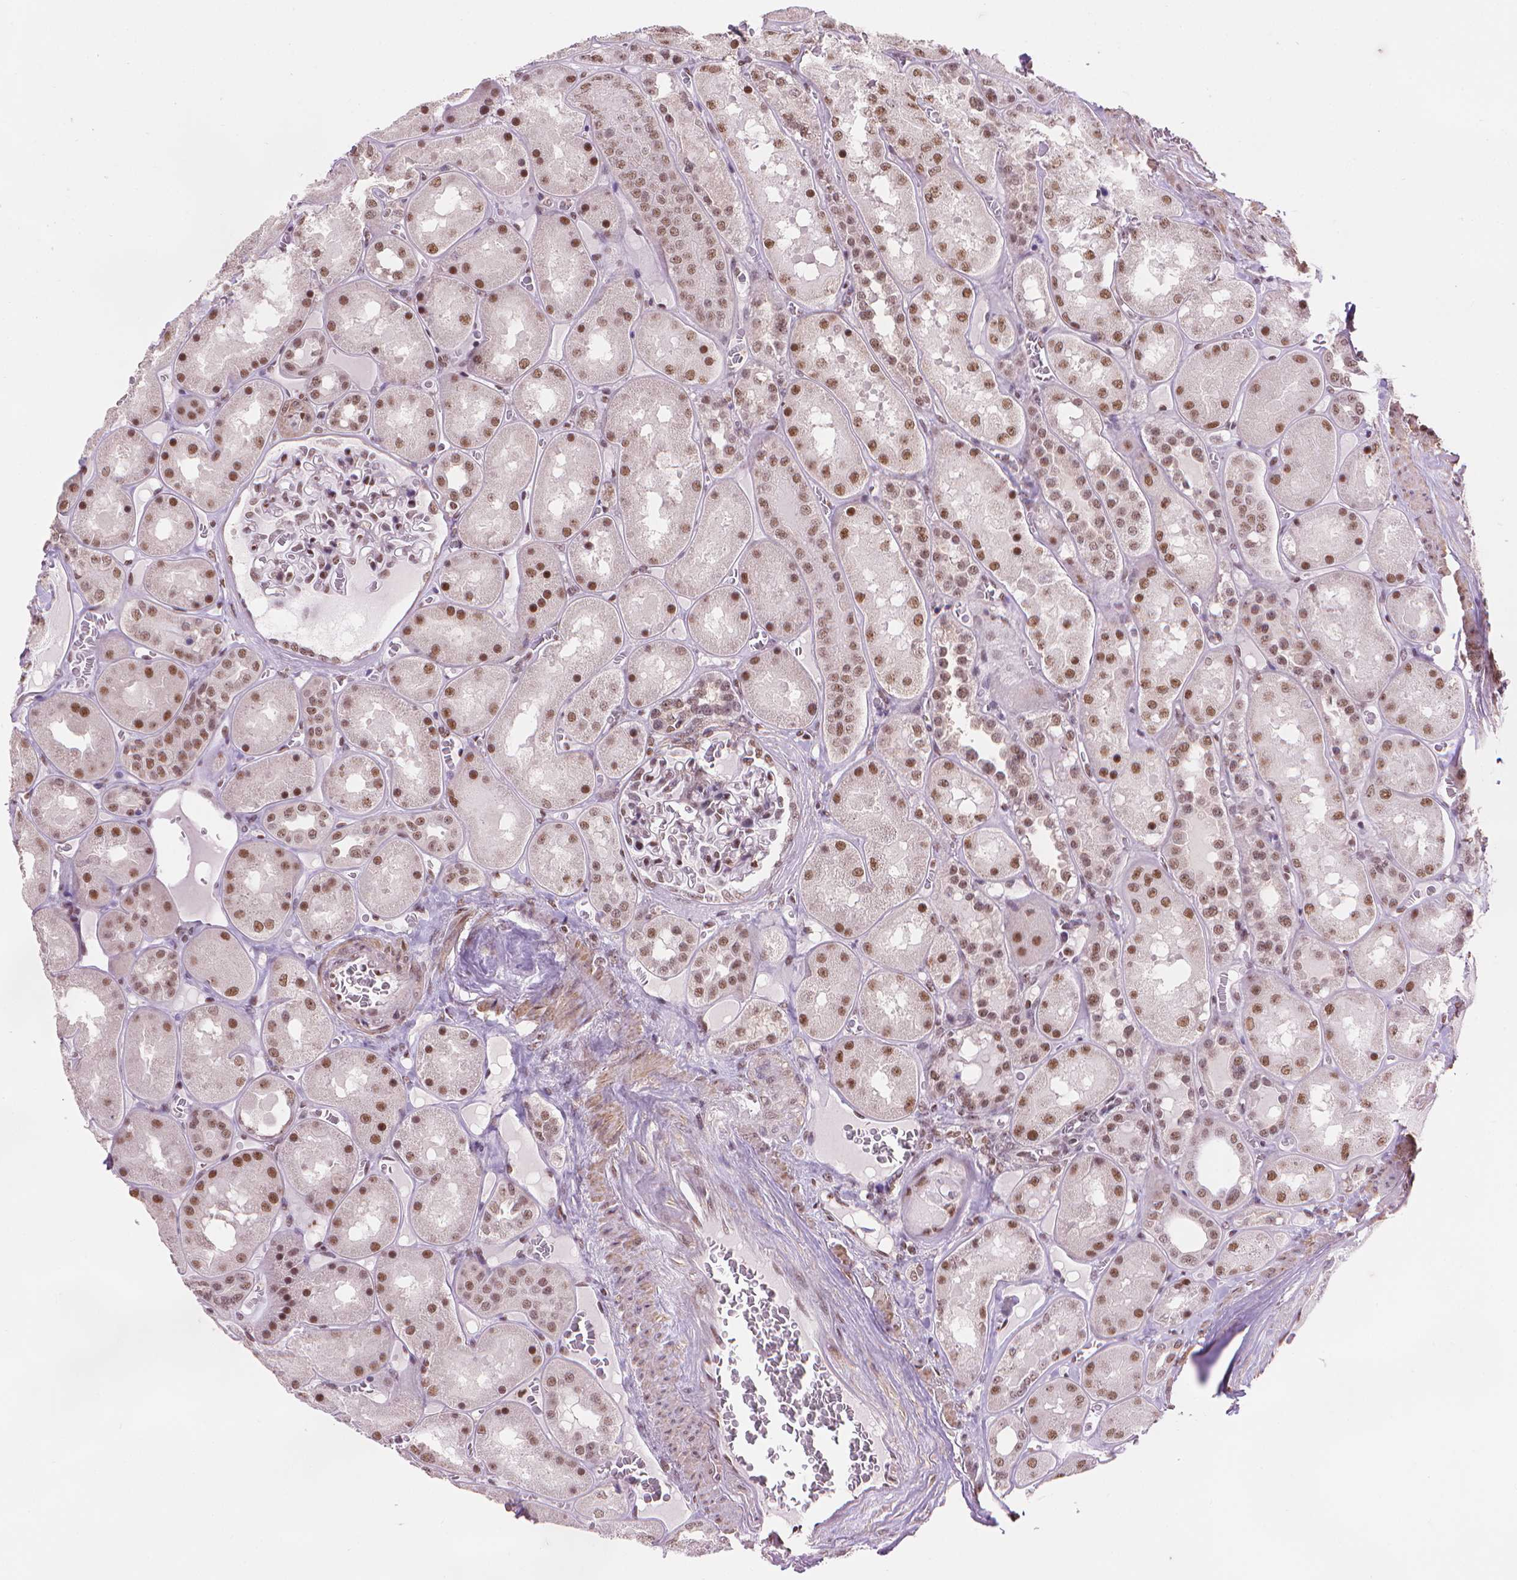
{"staining": {"intensity": "moderate", "quantity": "<25%", "location": "nuclear"}, "tissue": "kidney", "cell_type": "Cells in glomeruli", "image_type": "normal", "snomed": [{"axis": "morphology", "description": "Normal tissue, NOS"}, {"axis": "topography", "description": "Kidney"}], "caption": "There is low levels of moderate nuclear staining in cells in glomeruli of normal kidney, as demonstrated by immunohistochemical staining (brown color).", "gene": "UBN1", "patient": {"sex": "male", "age": 73}}